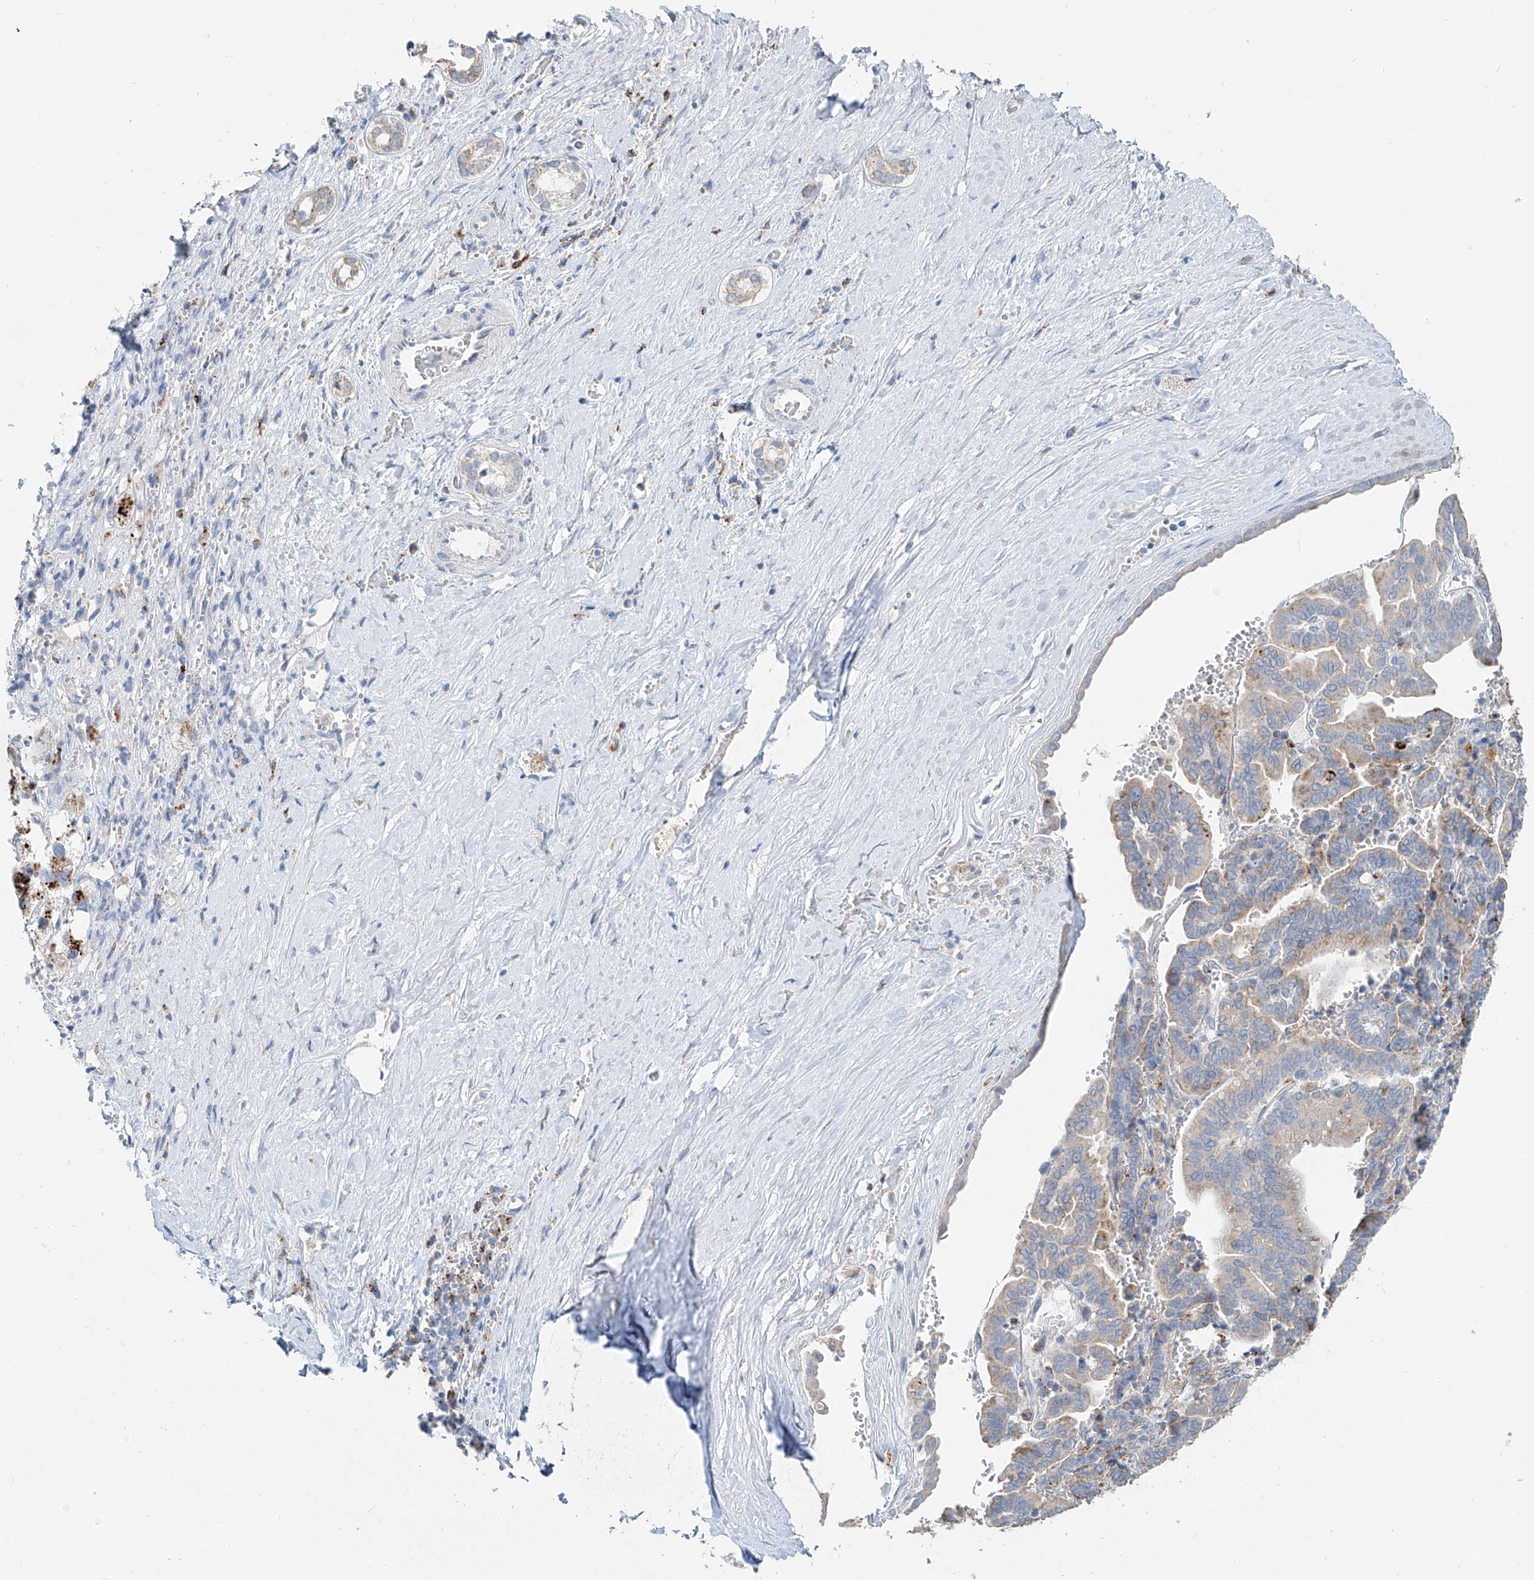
{"staining": {"intensity": "weak", "quantity": "25%-75%", "location": "cytoplasmic/membranous"}, "tissue": "liver cancer", "cell_type": "Tumor cells", "image_type": "cancer", "snomed": [{"axis": "morphology", "description": "Cholangiocarcinoma"}, {"axis": "topography", "description": "Liver"}], "caption": "Cholangiocarcinoma (liver) tissue demonstrates weak cytoplasmic/membranous expression in approximately 25%-75% of tumor cells (DAB IHC with brightfield microscopy, high magnification).", "gene": "TRIM47", "patient": {"sex": "female", "age": 75}}